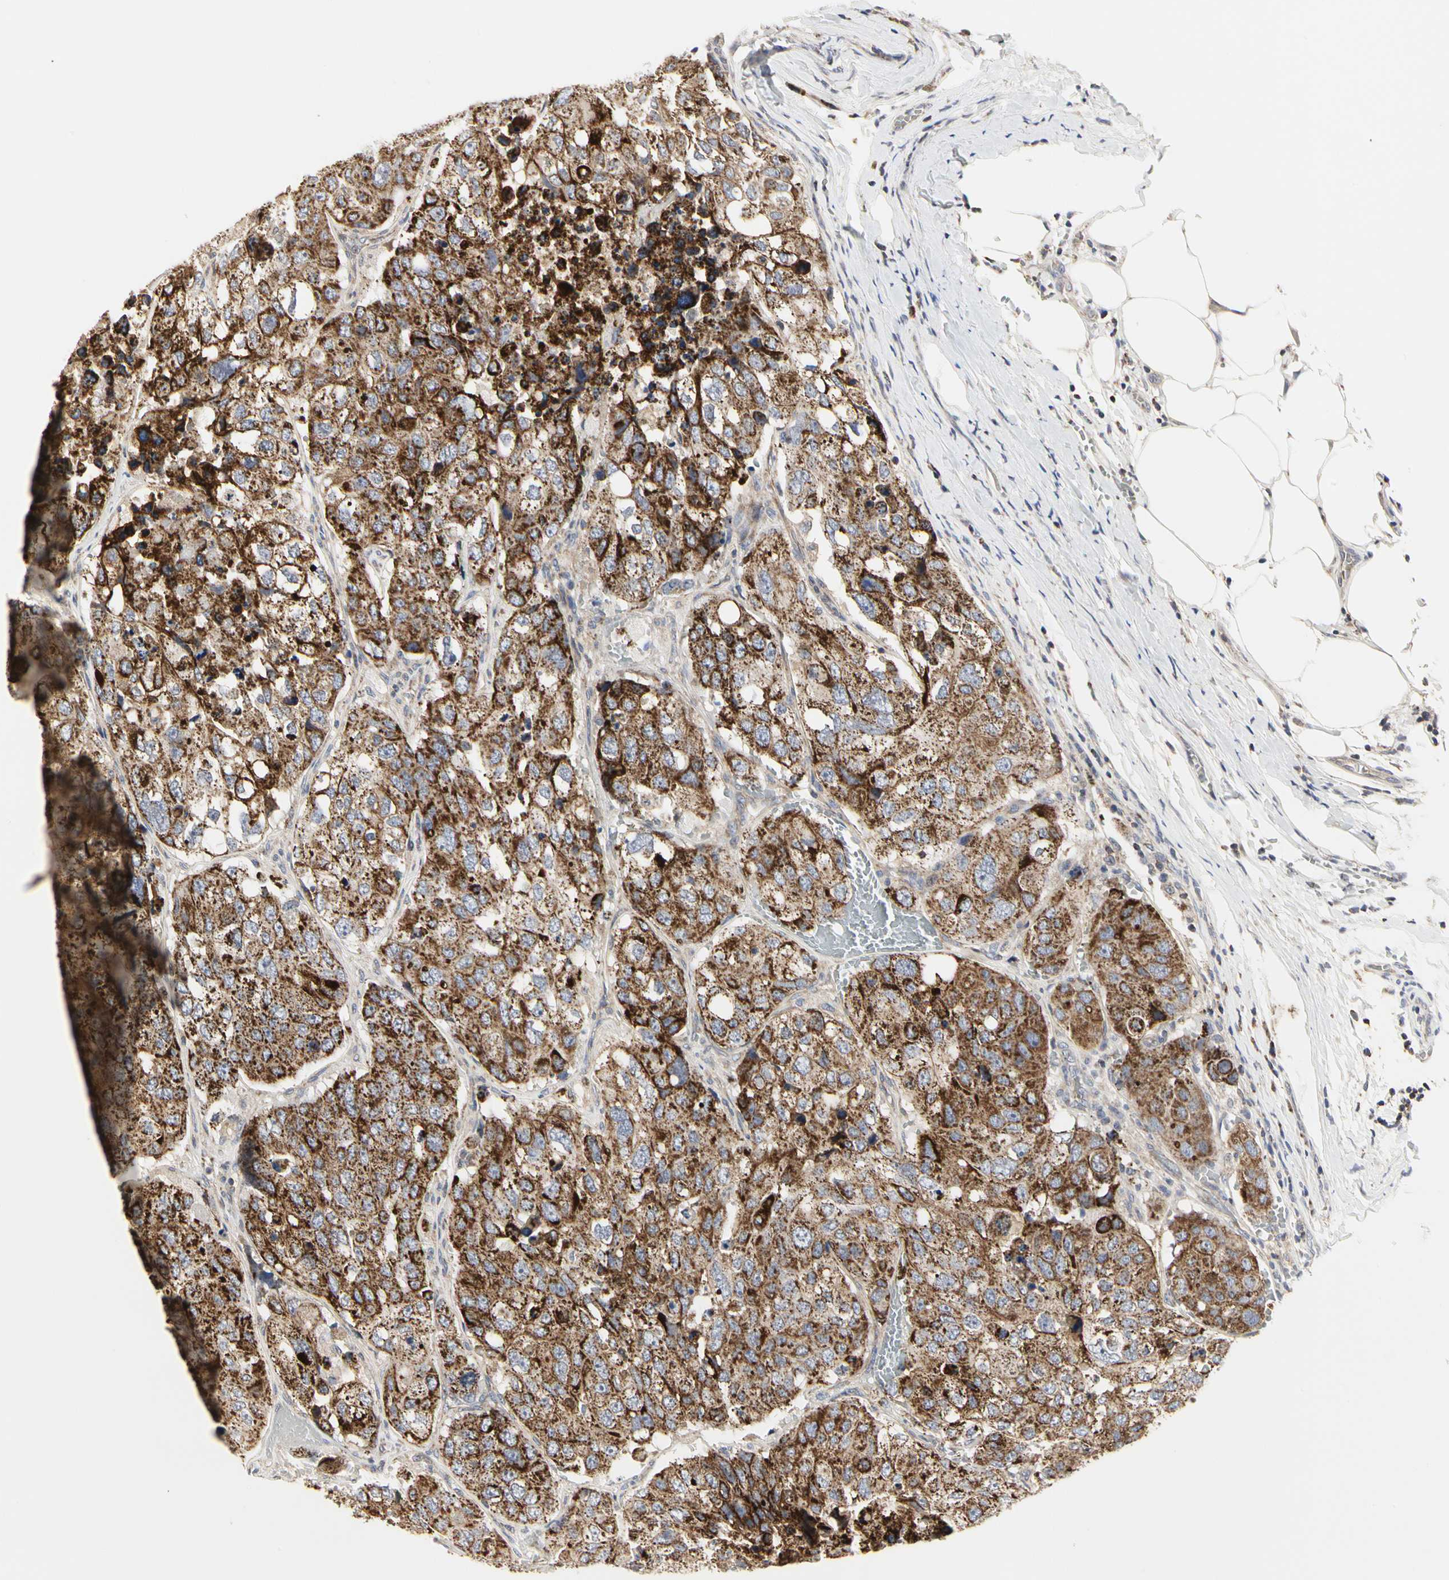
{"staining": {"intensity": "strong", "quantity": ">75%", "location": "cytoplasmic/membranous"}, "tissue": "urothelial cancer", "cell_type": "Tumor cells", "image_type": "cancer", "snomed": [{"axis": "morphology", "description": "Urothelial carcinoma, High grade"}, {"axis": "topography", "description": "Lymph node"}, {"axis": "topography", "description": "Urinary bladder"}], "caption": "Brown immunohistochemical staining in human urothelial carcinoma (high-grade) shows strong cytoplasmic/membranous staining in approximately >75% of tumor cells.", "gene": "TSKU", "patient": {"sex": "male", "age": 51}}